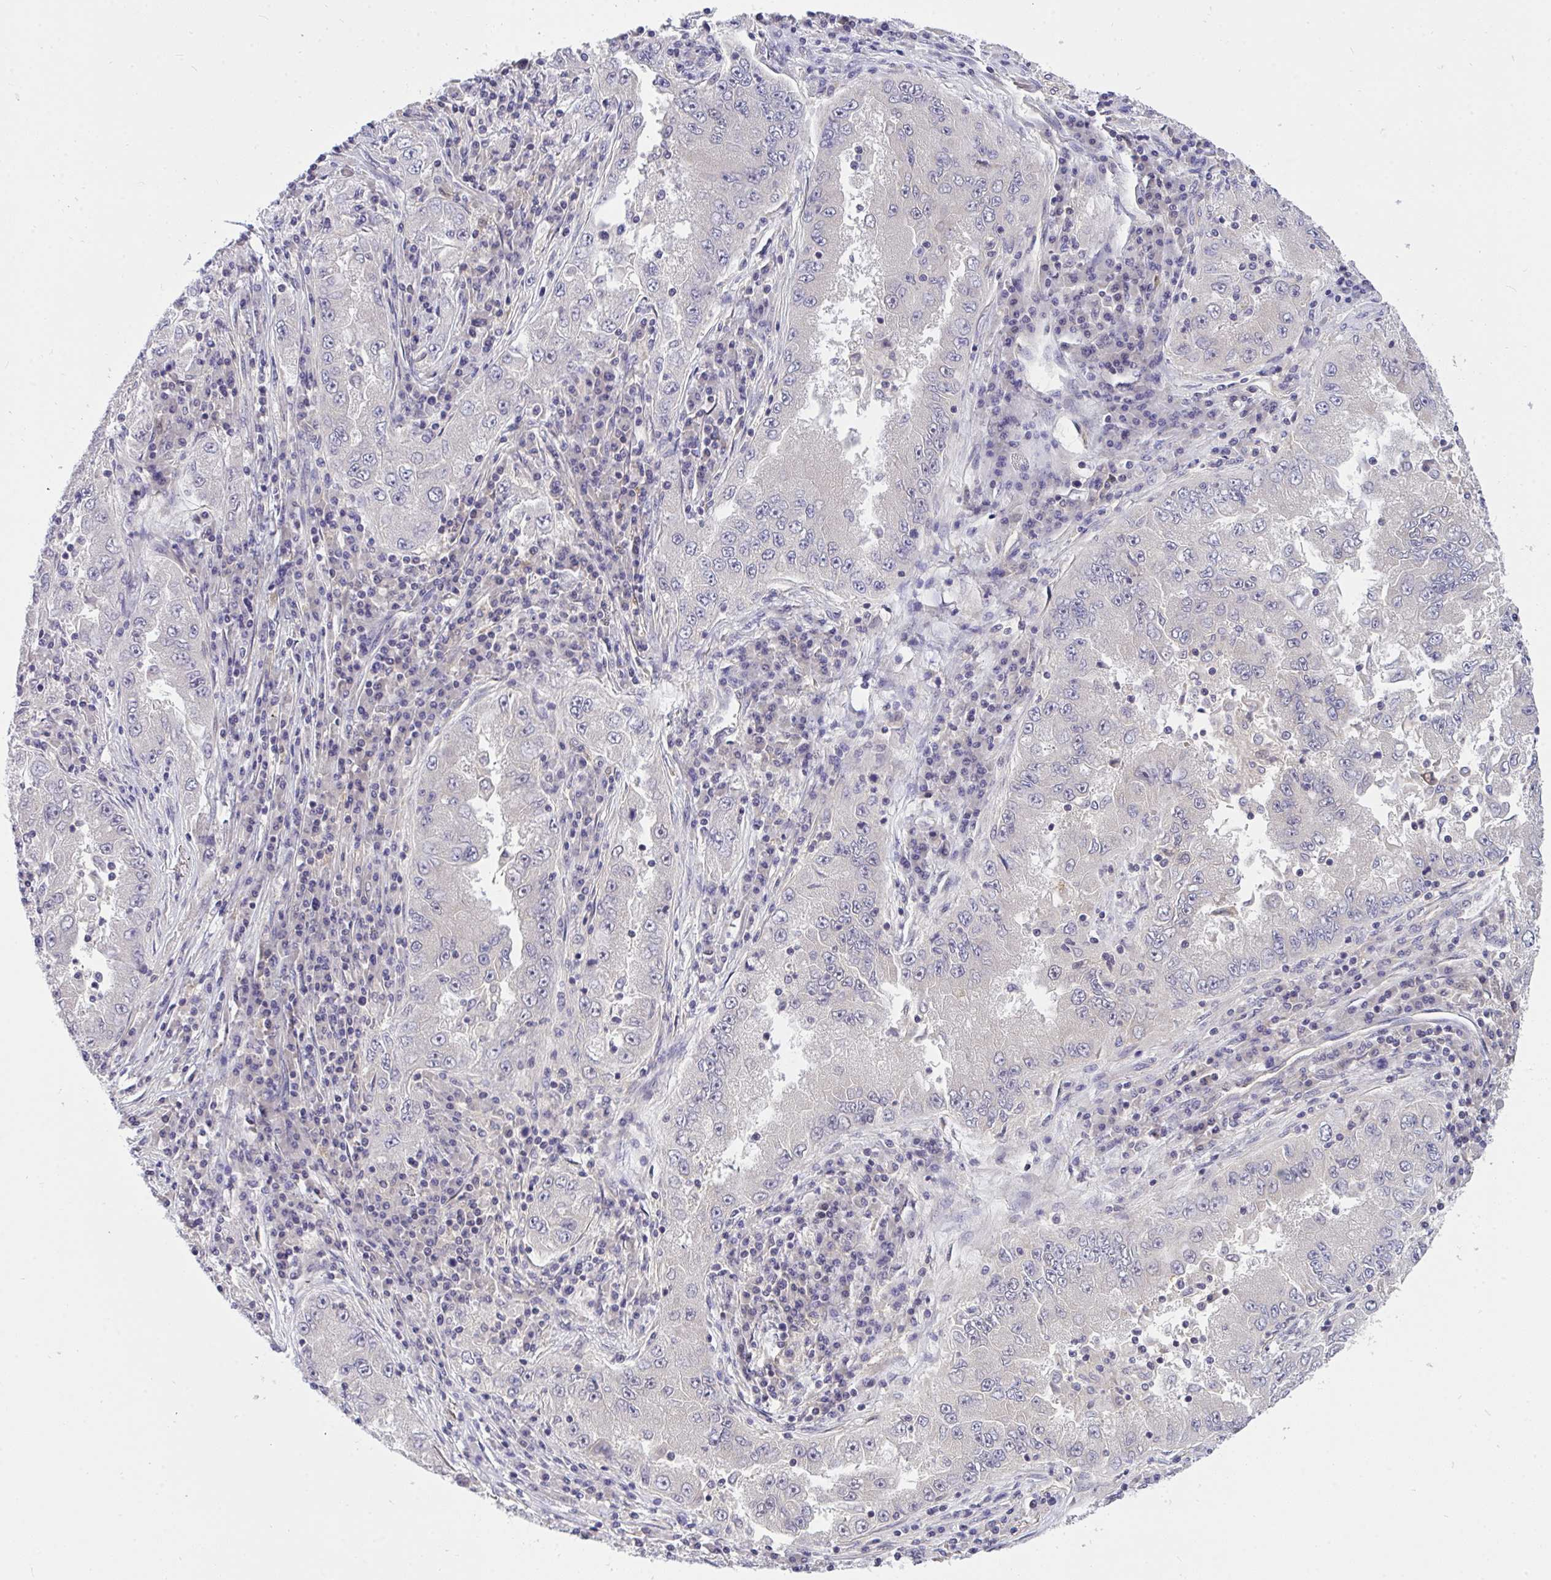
{"staining": {"intensity": "negative", "quantity": "none", "location": "none"}, "tissue": "lung cancer", "cell_type": "Tumor cells", "image_type": "cancer", "snomed": [{"axis": "morphology", "description": "Adenocarcinoma, NOS"}, {"axis": "morphology", "description": "Adenocarcinoma primary or metastatic"}, {"axis": "topography", "description": "Lung"}], "caption": "Lung cancer (adenocarcinoma primary or metastatic) was stained to show a protein in brown. There is no significant staining in tumor cells. Brightfield microscopy of immunohistochemistry (IHC) stained with DAB (3,3'-diaminobenzidine) (brown) and hematoxylin (blue), captured at high magnification.", "gene": "C19orf54", "patient": {"sex": "male", "age": 74}}